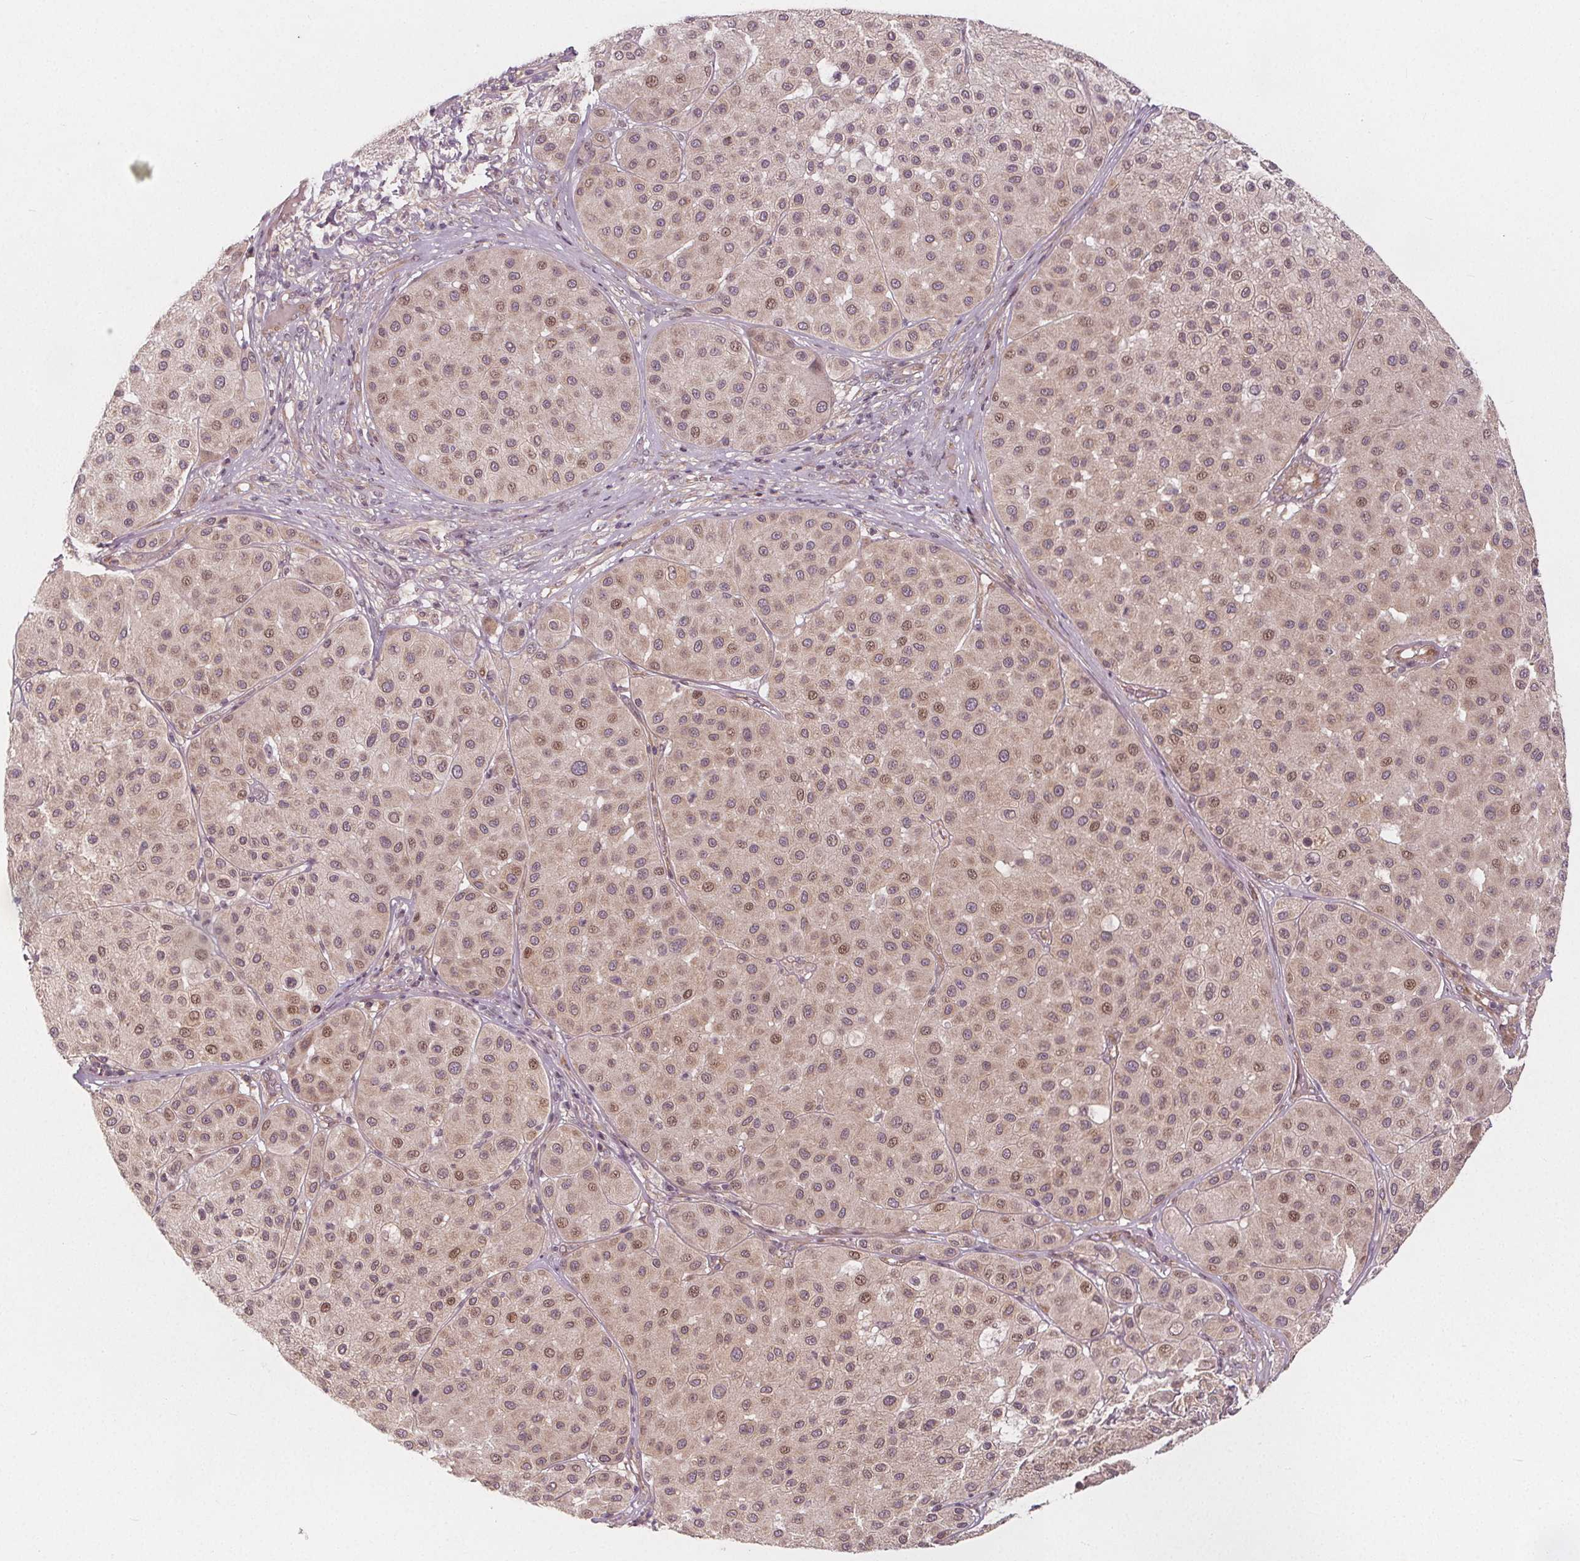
{"staining": {"intensity": "weak", "quantity": ">75%", "location": "cytoplasmic/membranous,nuclear"}, "tissue": "melanoma", "cell_type": "Tumor cells", "image_type": "cancer", "snomed": [{"axis": "morphology", "description": "Malignant melanoma, Metastatic site"}, {"axis": "topography", "description": "Smooth muscle"}], "caption": "A low amount of weak cytoplasmic/membranous and nuclear expression is seen in approximately >75% of tumor cells in malignant melanoma (metastatic site) tissue.", "gene": "AKT1S1", "patient": {"sex": "male", "age": 41}}